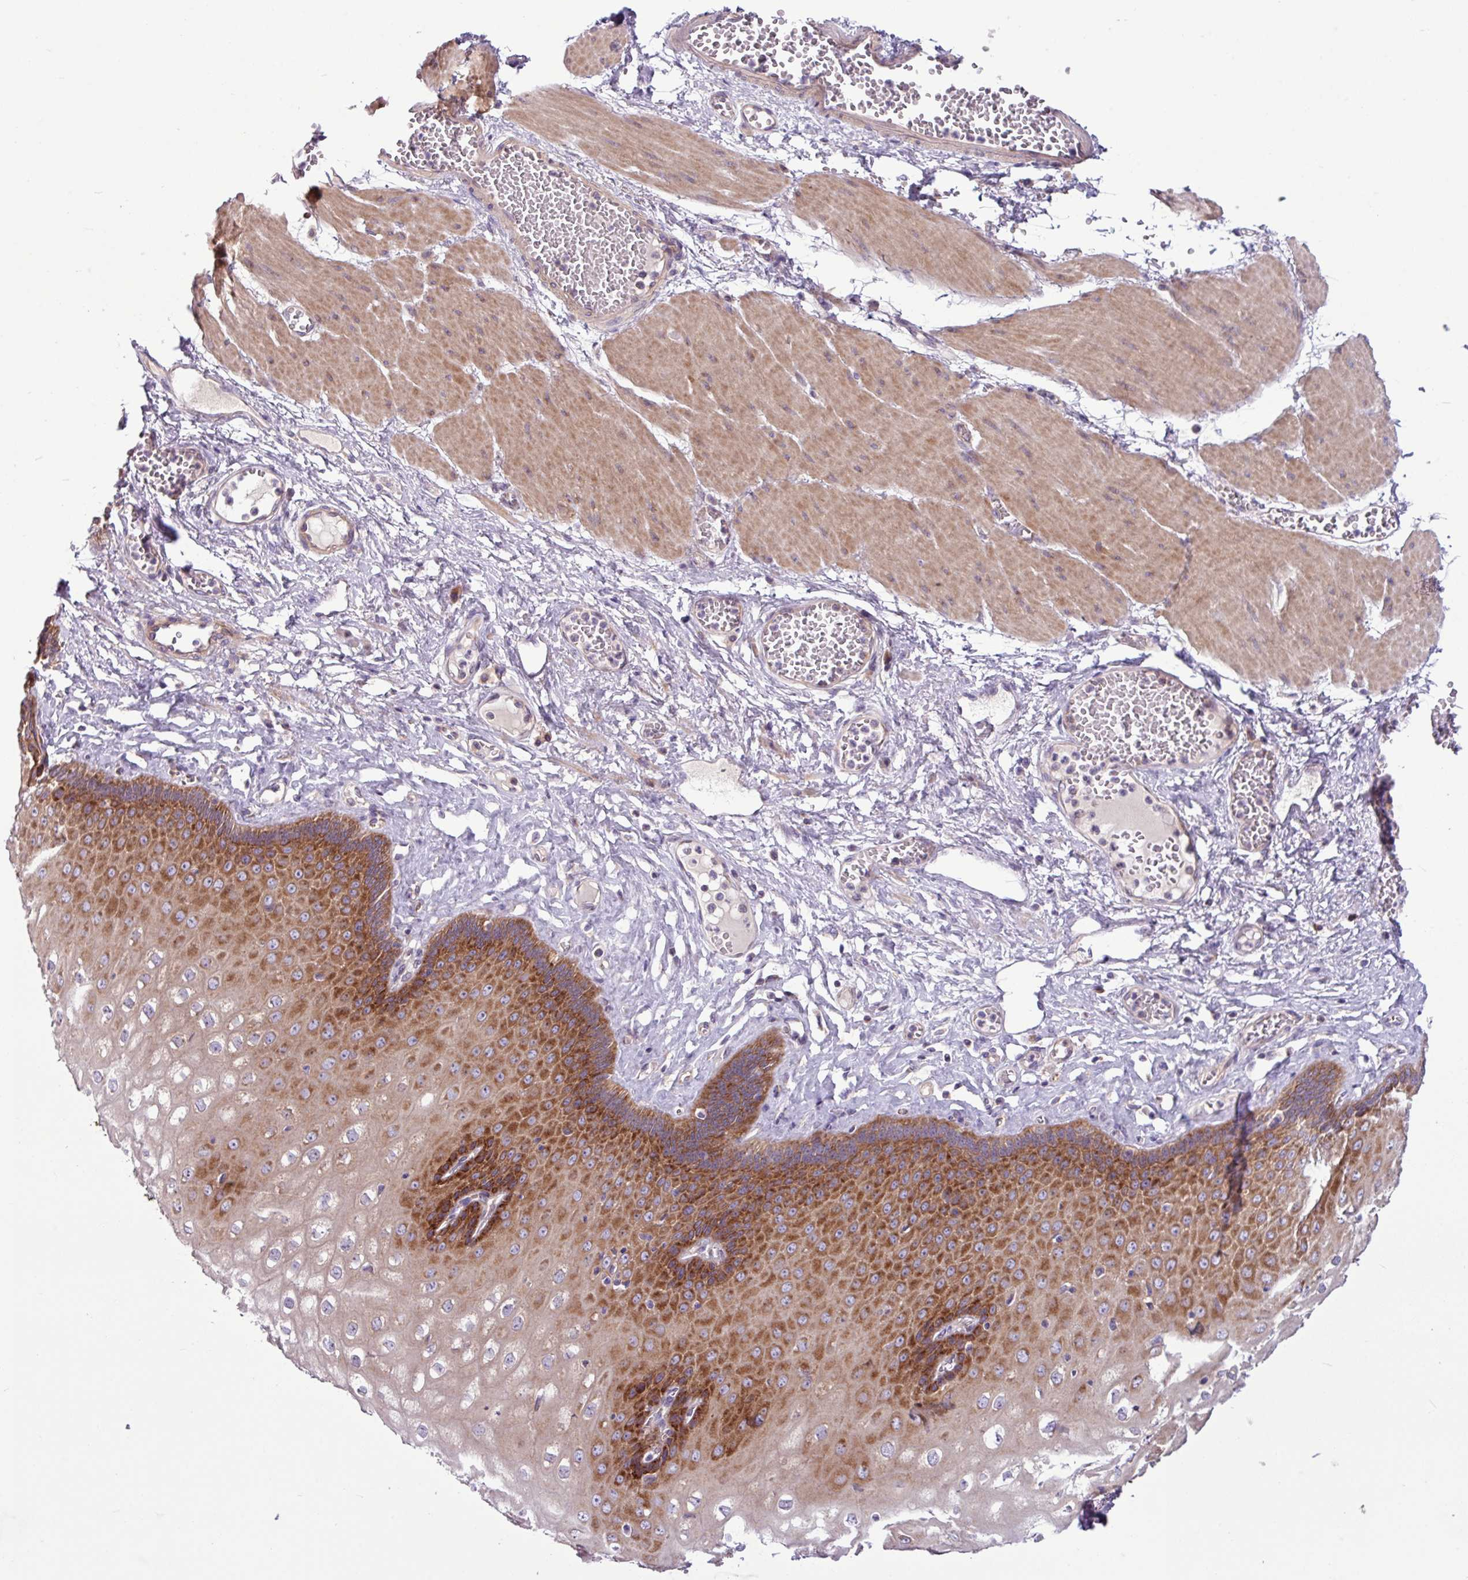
{"staining": {"intensity": "strong", "quantity": ">75%", "location": "cytoplasmic/membranous"}, "tissue": "esophagus", "cell_type": "Squamous epithelial cells", "image_type": "normal", "snomed": [{"axis": "morphology", "description": "Normal tissue, NOS"}, {"axis": "topography", "description": "Esophagus"}], "caption": "Protein expression analysis of normal esophagus reveals strong cytoplasmic/membranous positivity in approximately >75% of squamous epithelial cells. (IHC, brightfield microscopy, high magnification).", "gene": "MROH2A", "patient": {"sex": "male", "age": 60}}